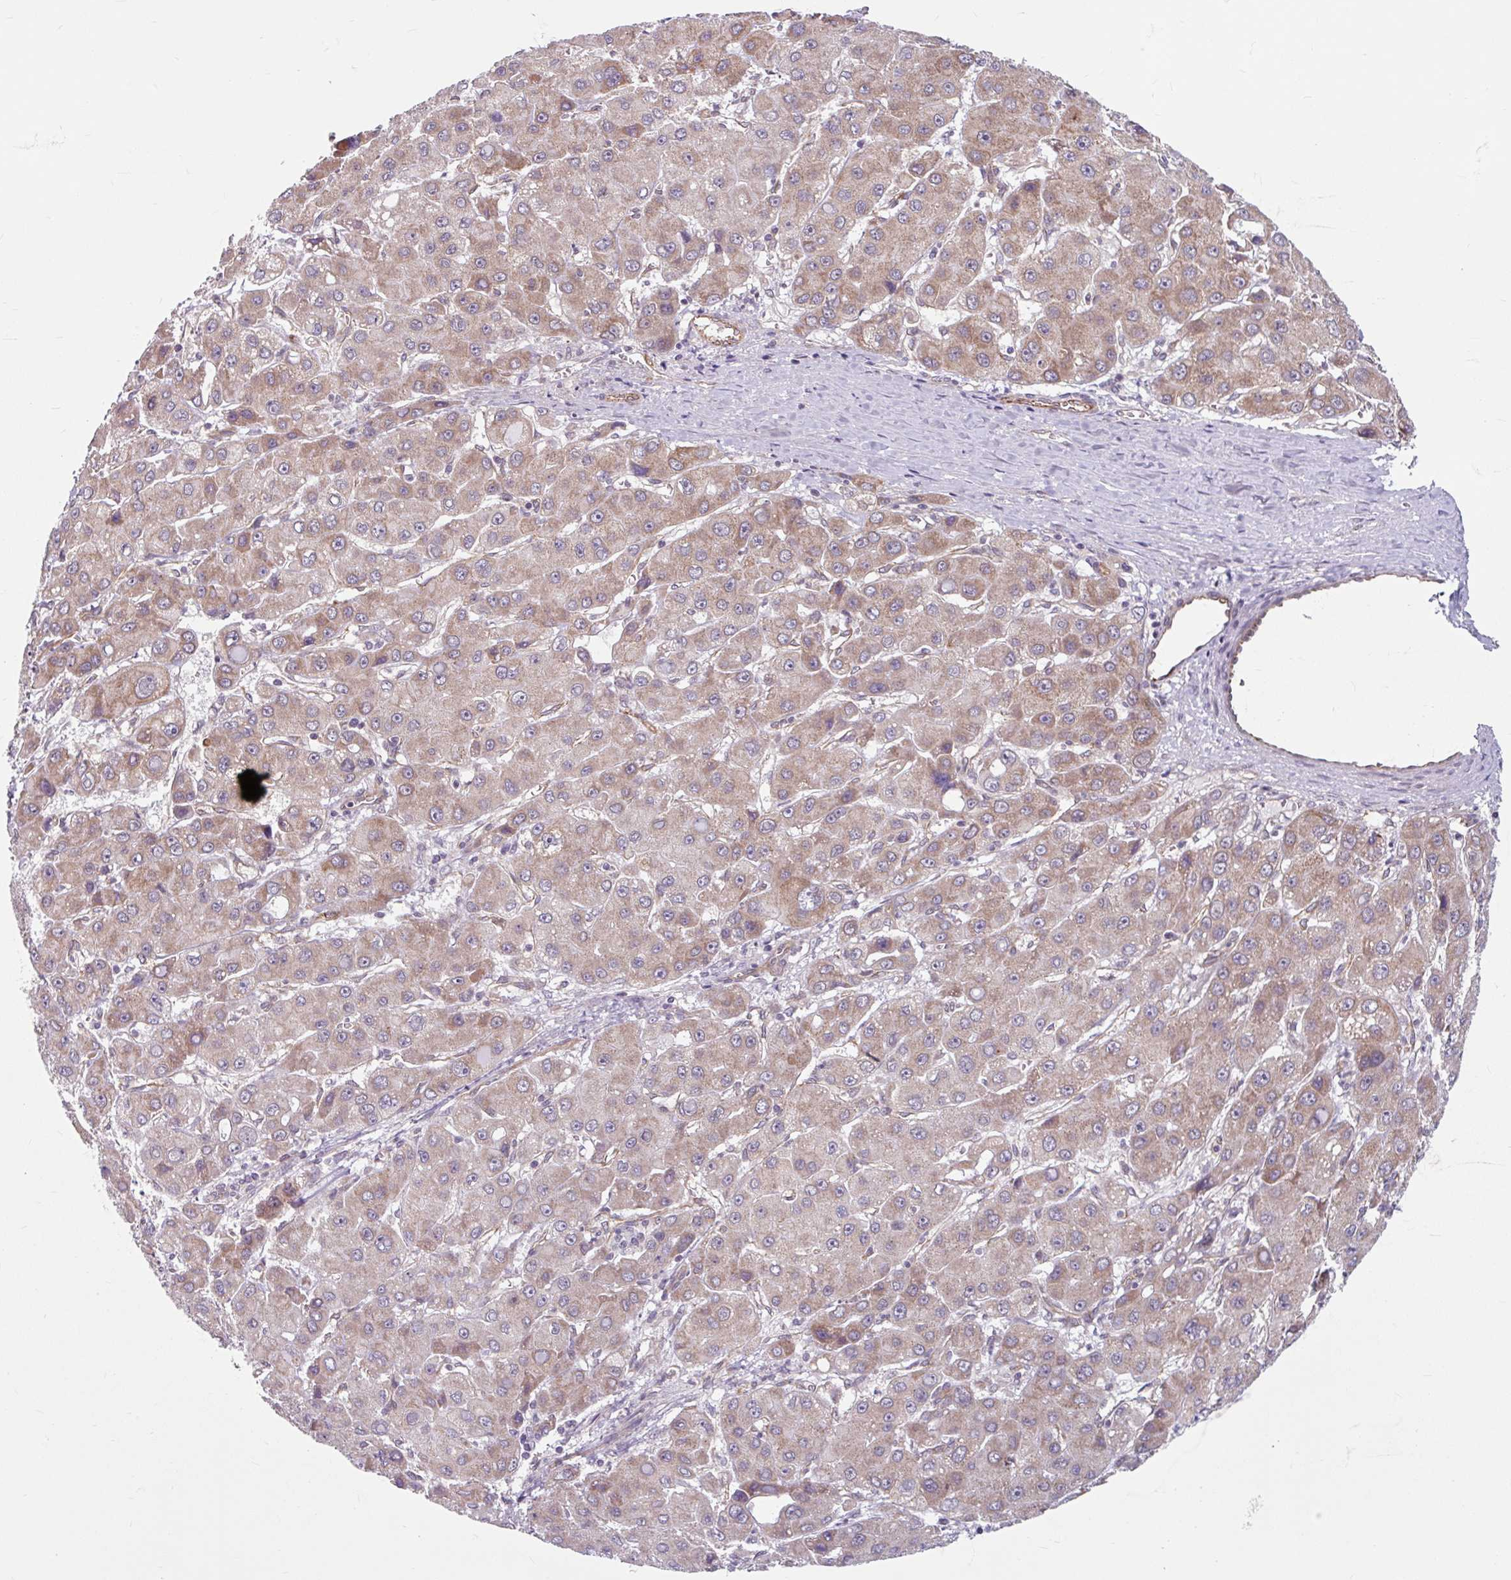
{"staining": {"intensity": "weak", "quantity": ">75%", "location": "cytoplasmic/membranous"}, "tissue": "liver cancer", "cell_type": "Tumor cells", "image_type": "cancer", "snomed": [{"axis": "morphology", "description": "Carcinoma, Hepatocellular, NOS"}, {"axis": "topography", "description": "Liver"}], "caption": "A brown stain shows weak cytoplasmic/membranous expression of a protein in liver hepatocellular carcinoma tumor cells. (Brightfield microscopy of DAB IHC at high magnification).", "gene": "DAAM2", "patient": {"sex": "male", "age": 55}}